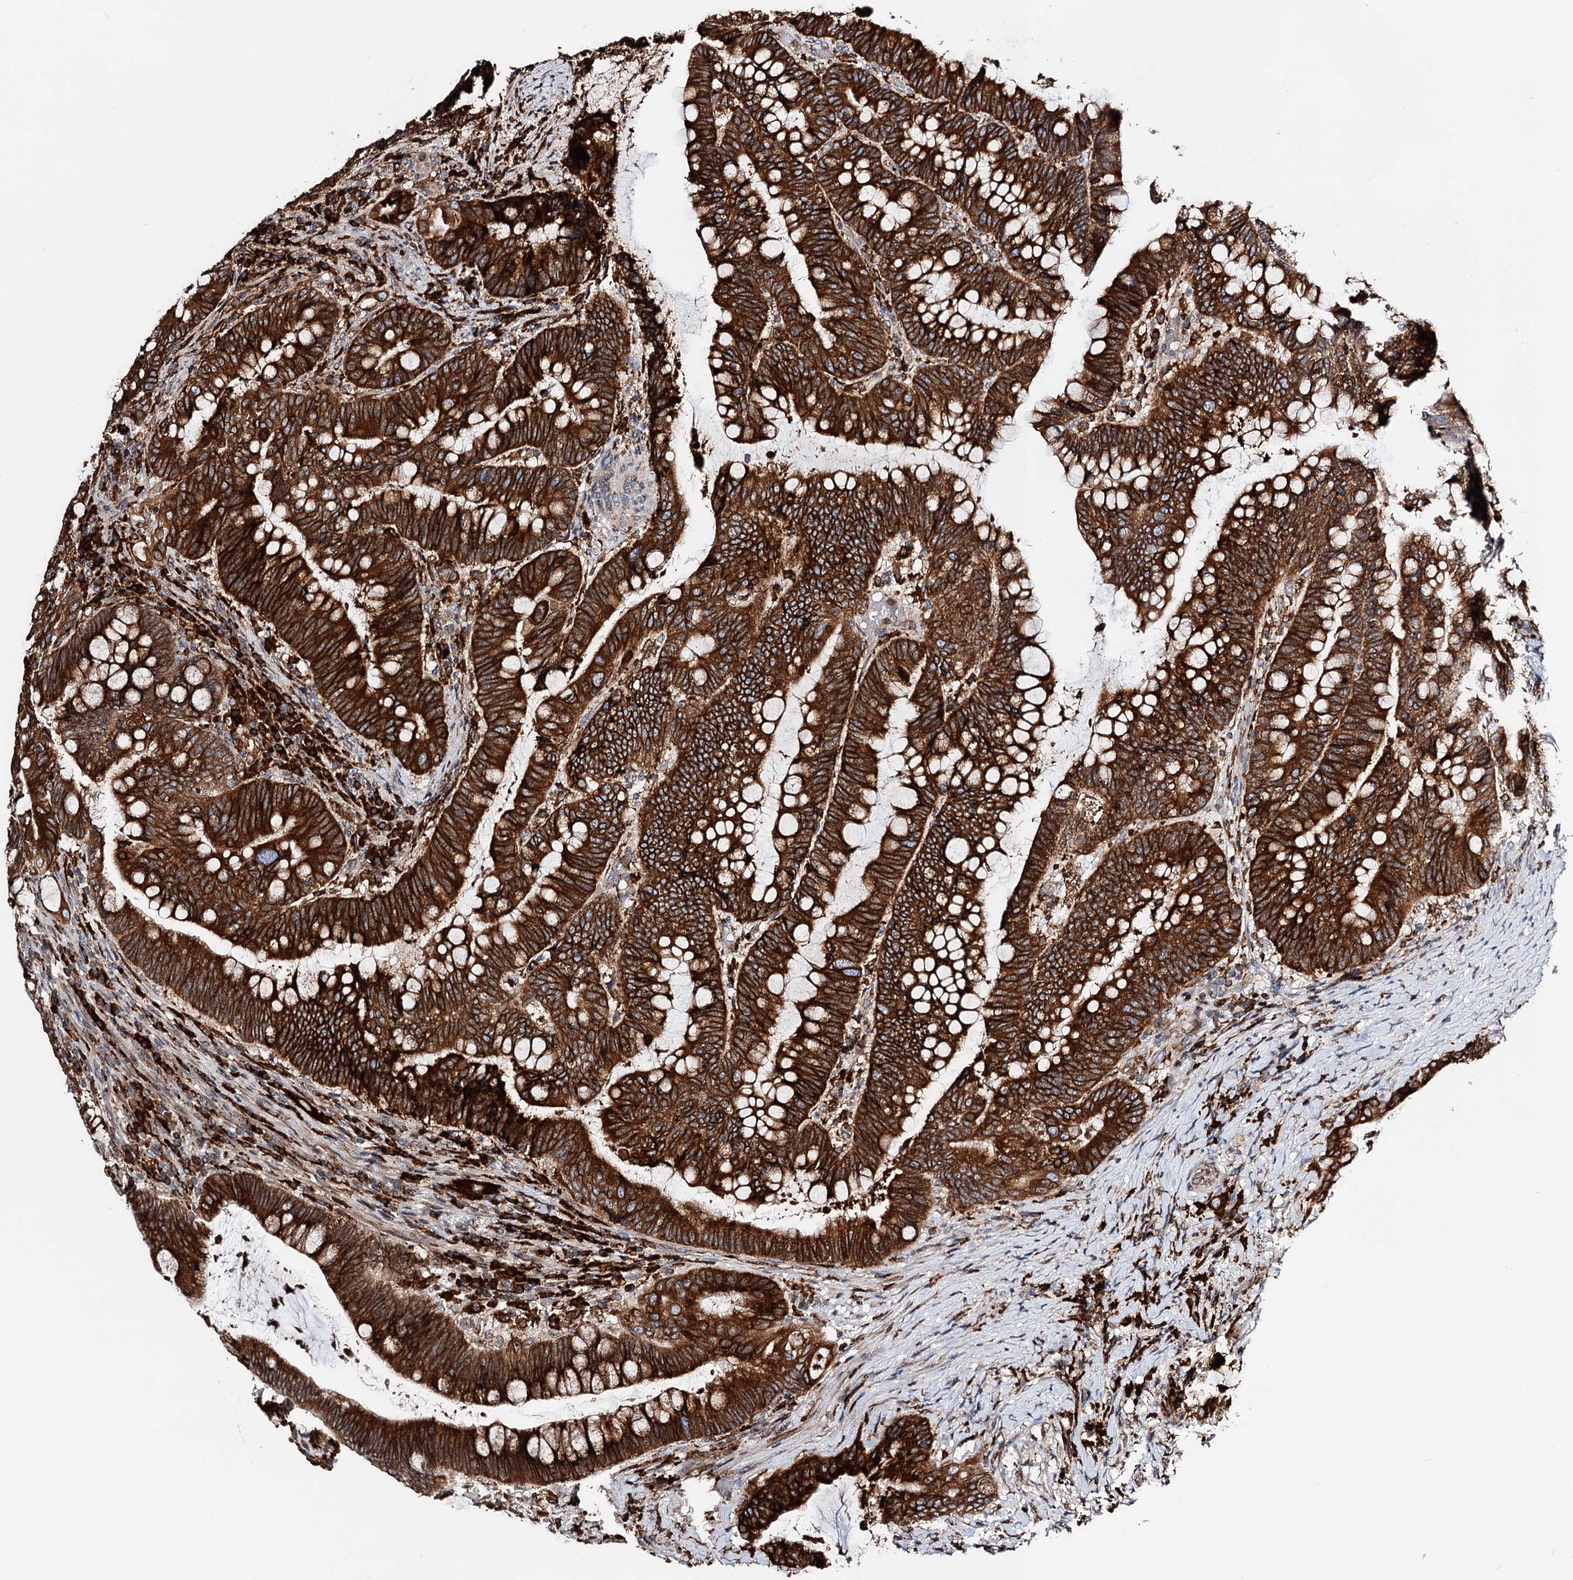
{"staining": {"intensity": "strong", "quantity": ">75%", "location": "cytoplasmic/membranous"}, "tissue": "colorectal cancer", "cell_type": "Tumor cells", "image_type": "cancer", "snomed": [{"axis": "morphology", "description": "Adenocarcinoma, NOS"}, {"axis": "topography", "description": "Colon"}], "caption": "This photomicrograph shows adenocarcinoma (colorectal) stained with immunohistochemistry to label a protein in brown. The cytoplasmic/membranous of tumor cells show strong positivity for the protein. Nuclei are counter-stained blue.", "gene": "ERP29", "patient": {"sex": "female", "age": 66}}